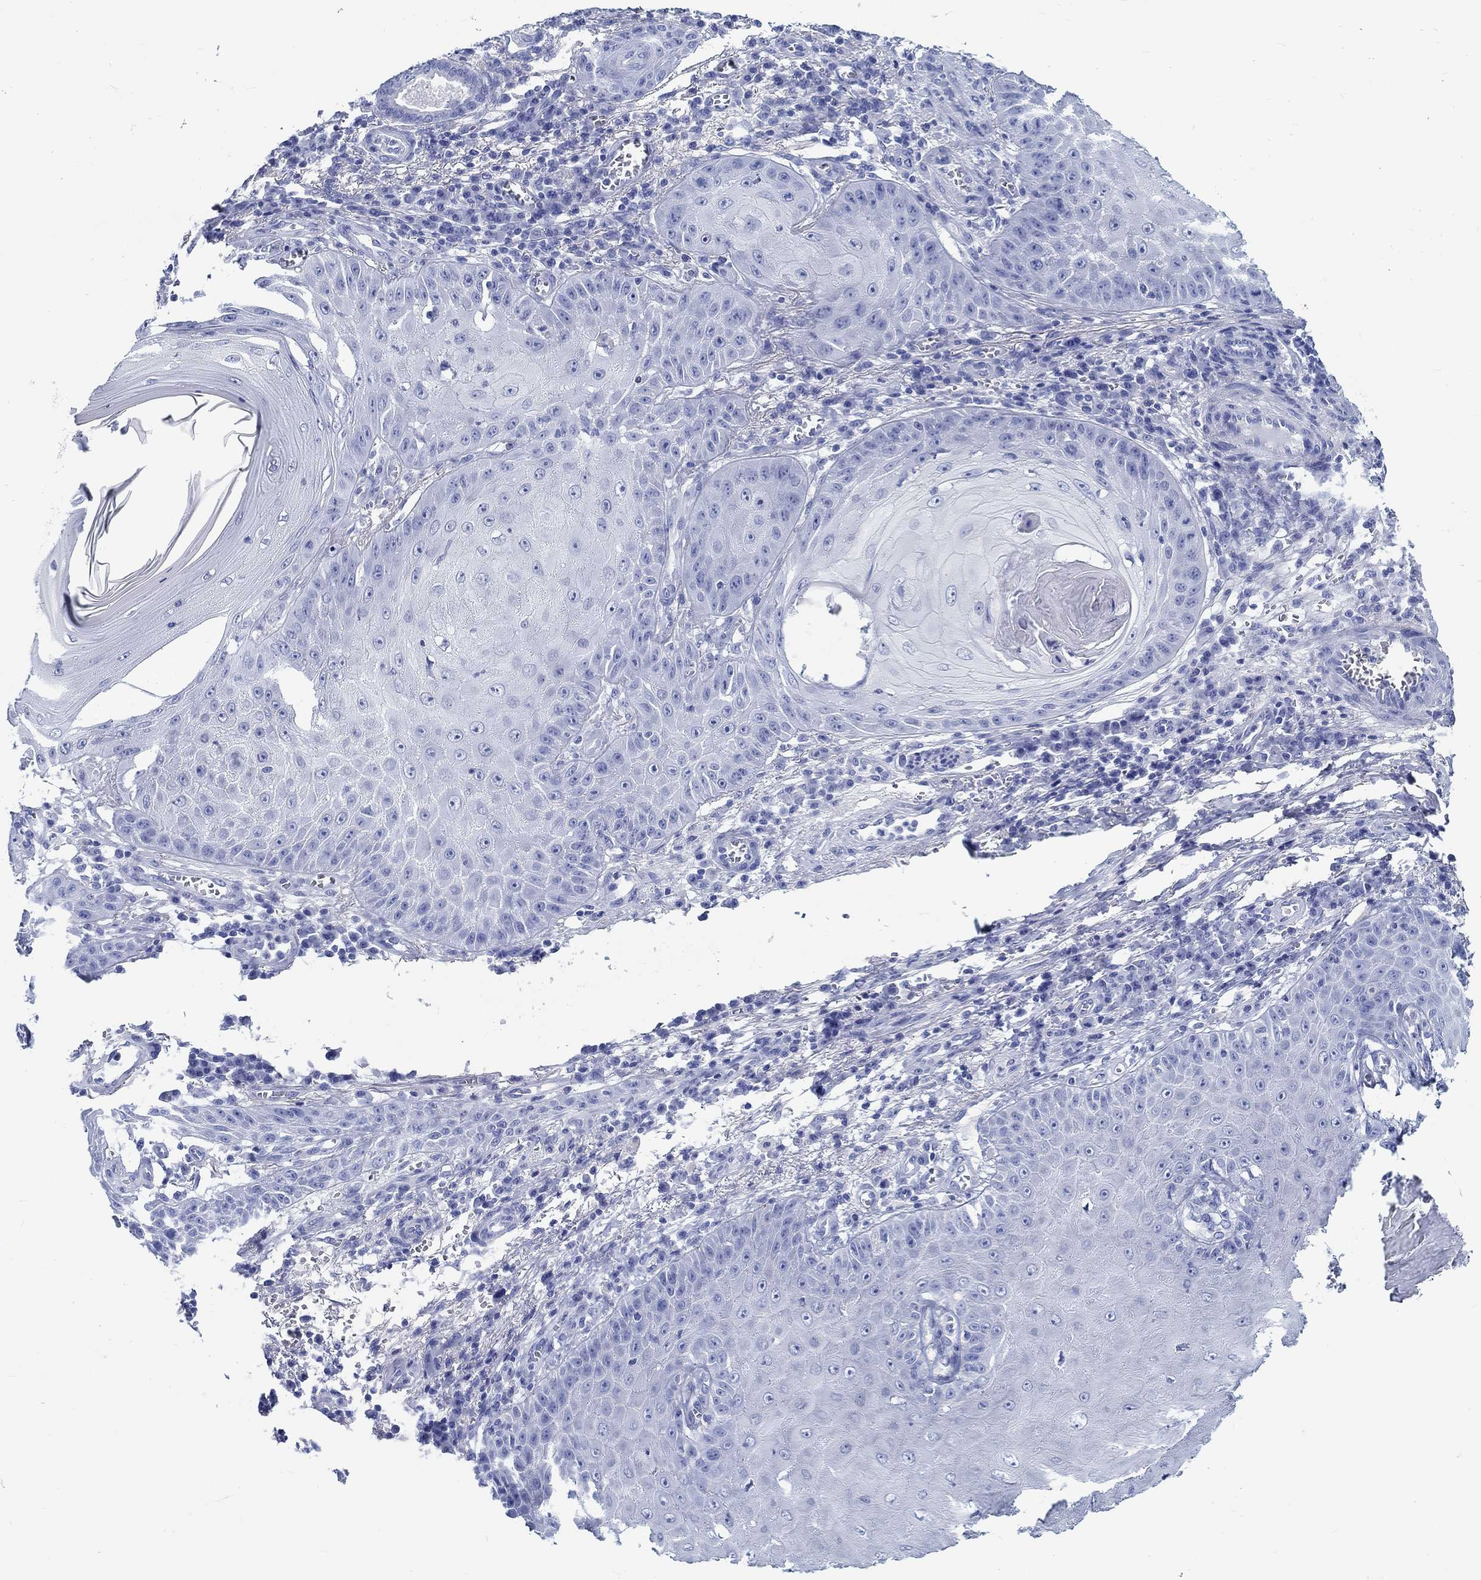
{"staining": {"intensity": "negative", "quantity": "none", "location": "none"}, "tissue": "skin cancer", "cell_type": "Tumor cells", "image_type": "cancer", "snomed": [{"axis": "morphology", "description": "Squamous cell carcinoma, NOS"}, {"axis": "topography", "description": "Skin"}], "caption": "High magnification brightfield microscopy of skin squamous cell carcinoma stained with DAB (brown) and counterstained with hematoxylin (blue): tumor cells show no significant expression. Nuclei are stained in blue.", "gene": "RD3L", "patient": {"sex": "male", "age": 70}}